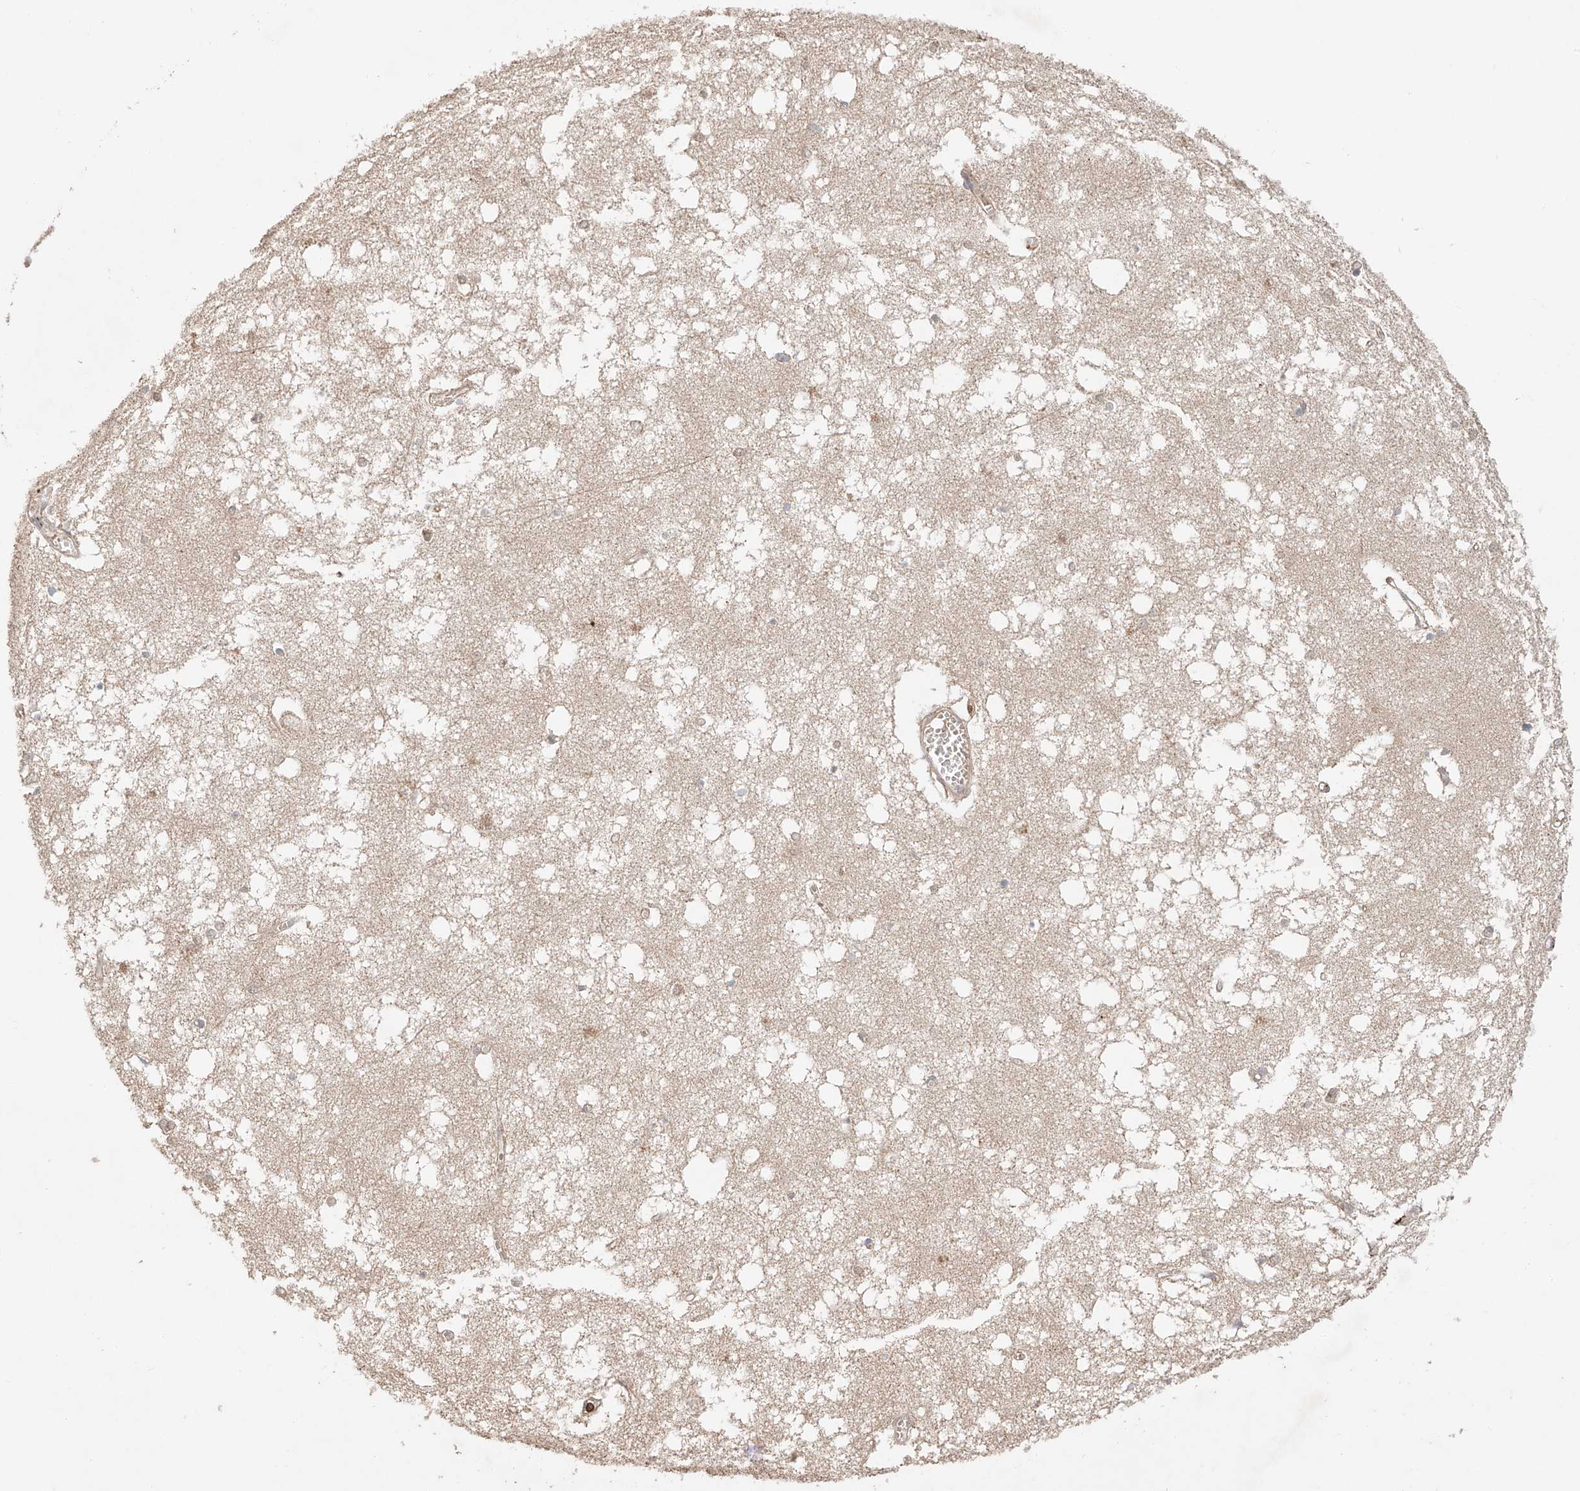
{"staining": {"intensity": "weak", "quantity": "<25%", "location": "cytoplasmic/membranous"}, "tissue": "hippocampus", "cell_type": "Glial cells", "image_type": "normal", "snomed": [{"axis": "morphology", "description": "Normal tissue, NOS"}, {"axis": "topography", "description": "Hippocampus"}], "caption": "There is no significant positivity in glial cells of hippocampus. The staining is performed using DAB (3,3'-diaminobenzidine) brown chromogen with nuclei counter-stained in using hematoxylin.", "gene": "IGSF22", "patient": {"sex": "male", "age": 70}}